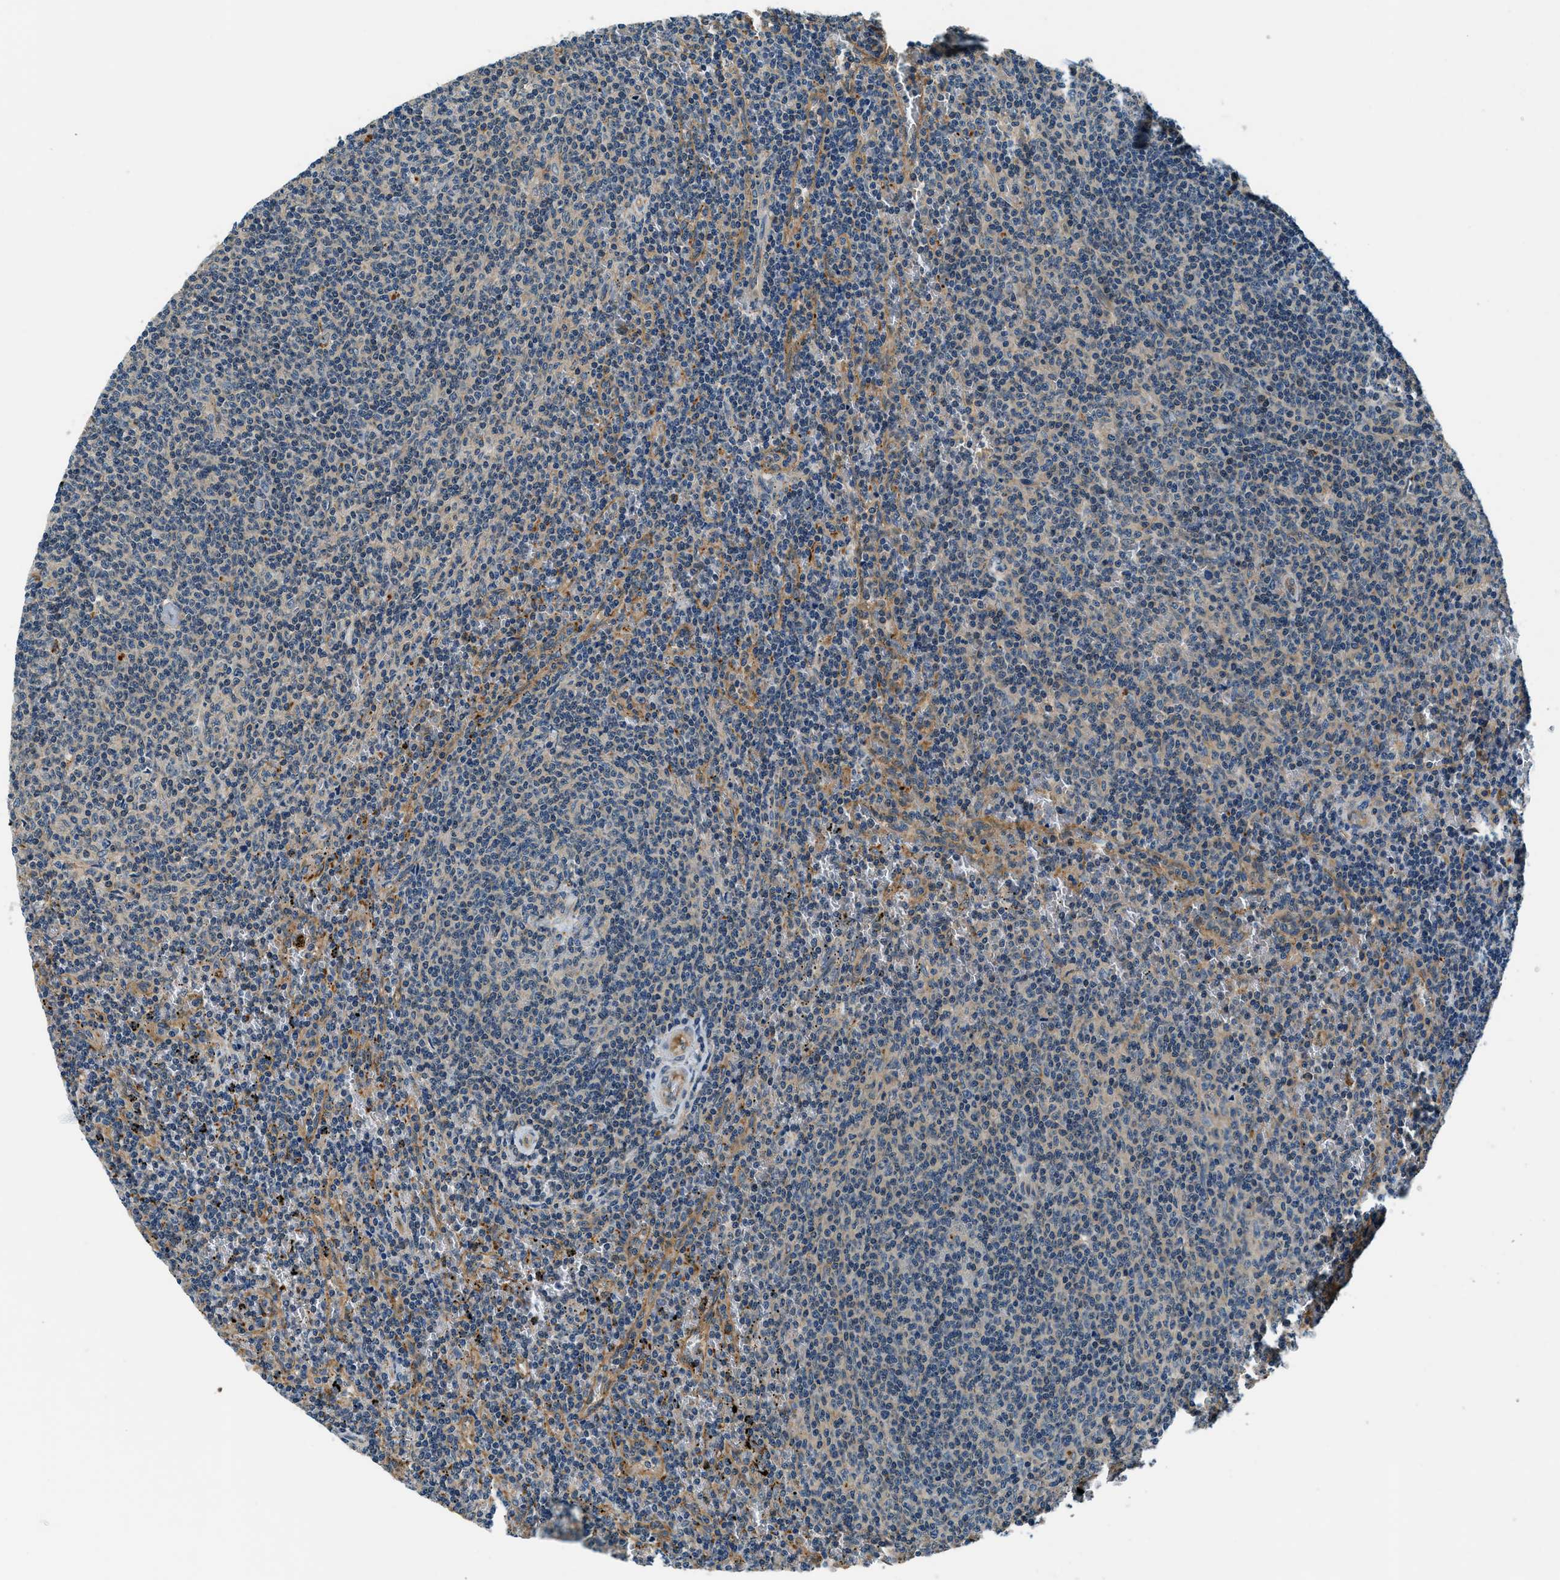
{"staining": {"intensity": "weak", "quantity": "<25%", "location": "cytoplasmic/membranous"}, "tissue": "lymphoma", "cell_type": "Tumor cells", "image_type": "cancer", "snomed": [{"axis": "morphology", "description": "Malignant lymphoma, non-Hodgkin's type, Low grade"}, {"axis": "topography", "description": "Spleen"}], "caption": "Malignant lymphoma, non-Hodgkin's type (low-grade) stained for a protein using immunohistochemistry (IHC) reveals no expression tumor cells.", "gene": "SLC19A2", "patient": {"sex": "female", "age": 50}}